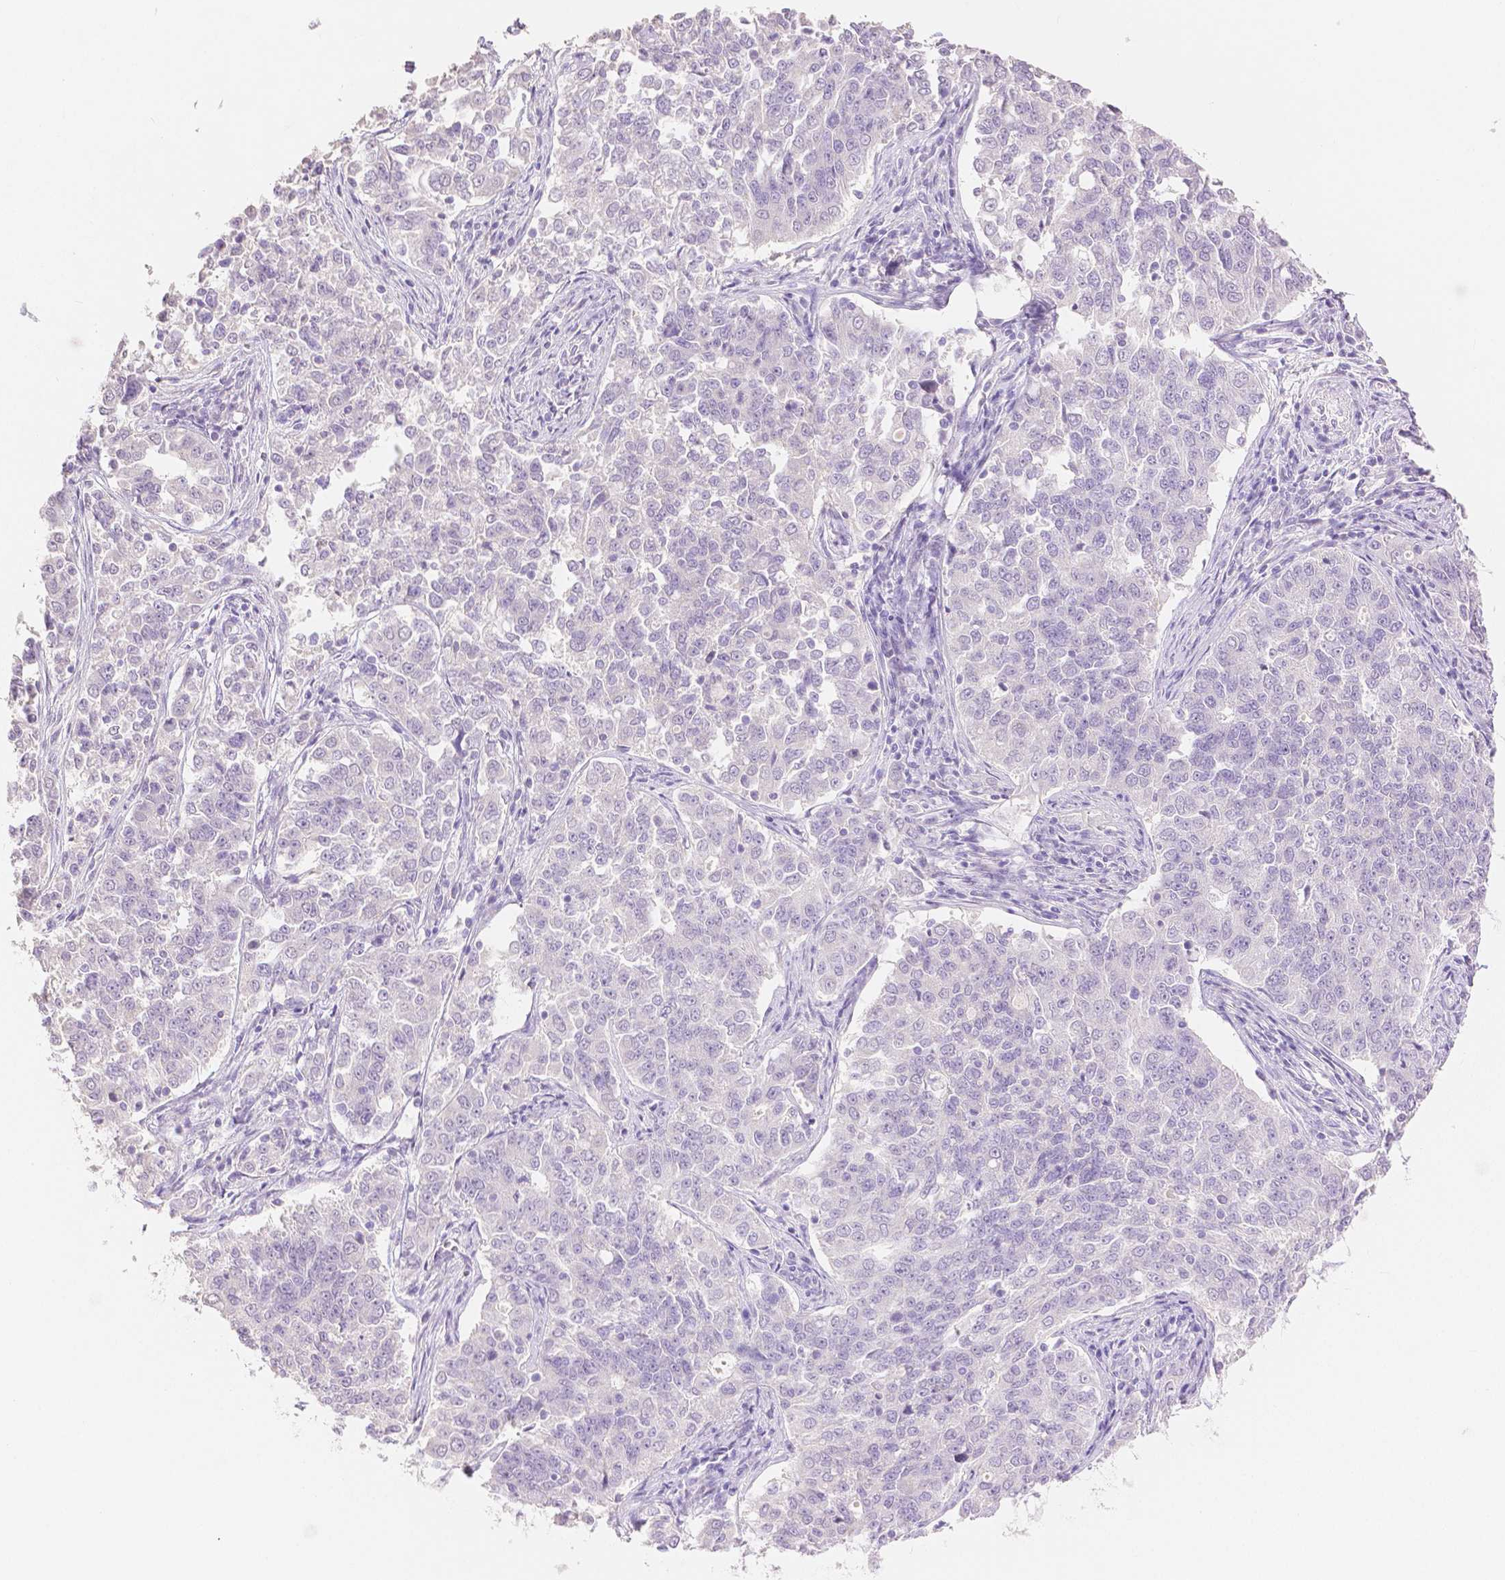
{"staining": {"intensity": "negative", "quantity": "none", "location": "none"}, "tissue": "endometrial cancer", "cell_type": "Tumor cells", "image_type": "cancer", "snomed": [{"axis": "morphology", "description": "Adenocarcinoma, NOS"}, {"axis": "topography", "description": "Endometrium"}], "caption": "Tumor cells show no significant protein expression in endometrial cancer. The staining was performed using DAB to visualize the protein expression in brown, while the nuclei were stained in blue with hematoxylin (Magnification: 20x).", "gene": "HNF1B", "patient": {"sex": "female", "age": 43}}